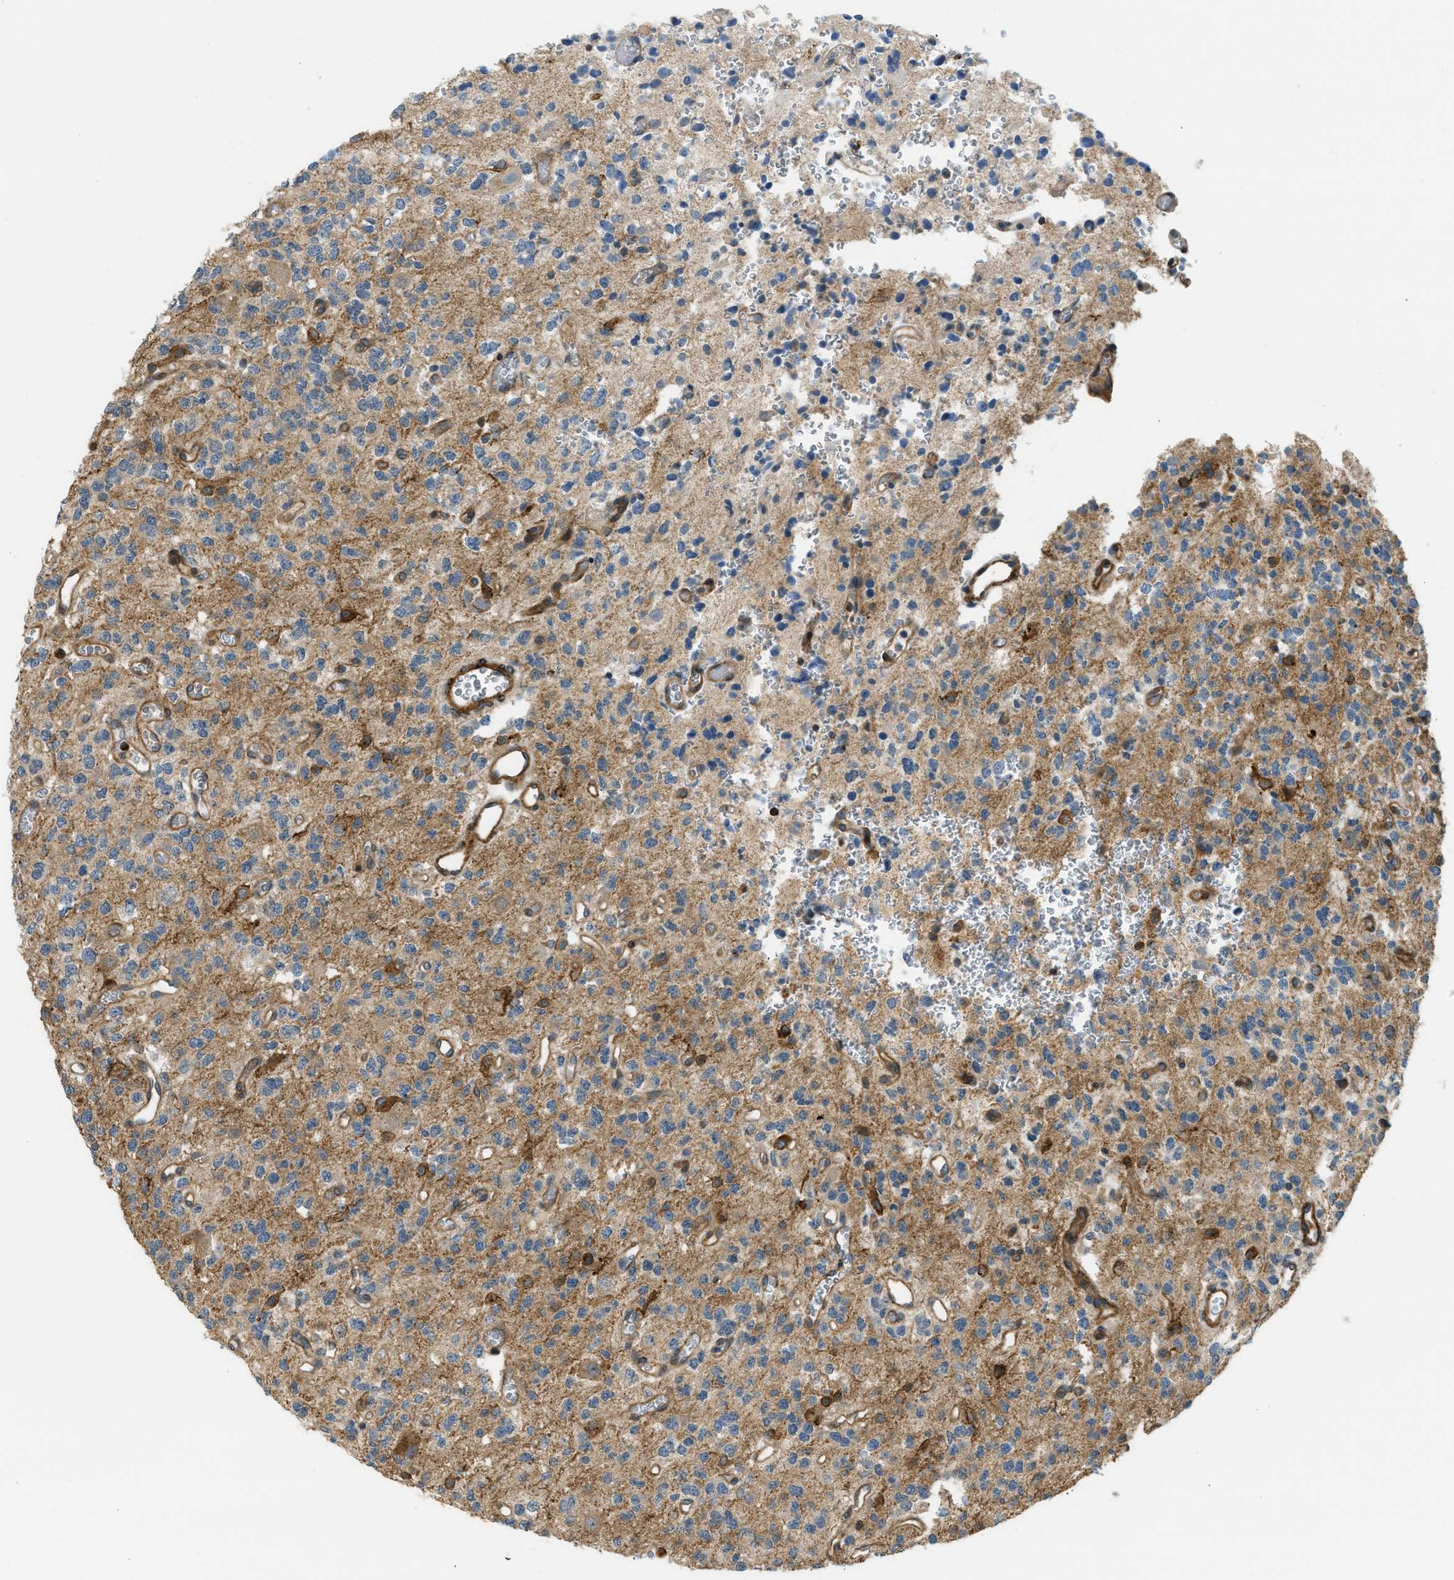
{"staining": {"intensity": "moderate", "quantity": ">75%", "location": "cytoplasmic/membranous"}, "tissue": "glioma", "cell_type": "Tumor cells", "image_type": "cancer", "snomed": [{"axis": "morphology", "description": "Glioma, malignant, Low grade"}, {"axis": "topography", "description": "Brain"}], "caption": "Immunohistochemistry (IHC) (DAB) staining of low-grade glioma (malignant) exhibits moderate cytoplasmic/membranous protein expression in approximately >75% of tumor cells. Nuclei are stained in blue.", "gene": "KIAA1671", "patient": {"sex": "male", "age": 38}}